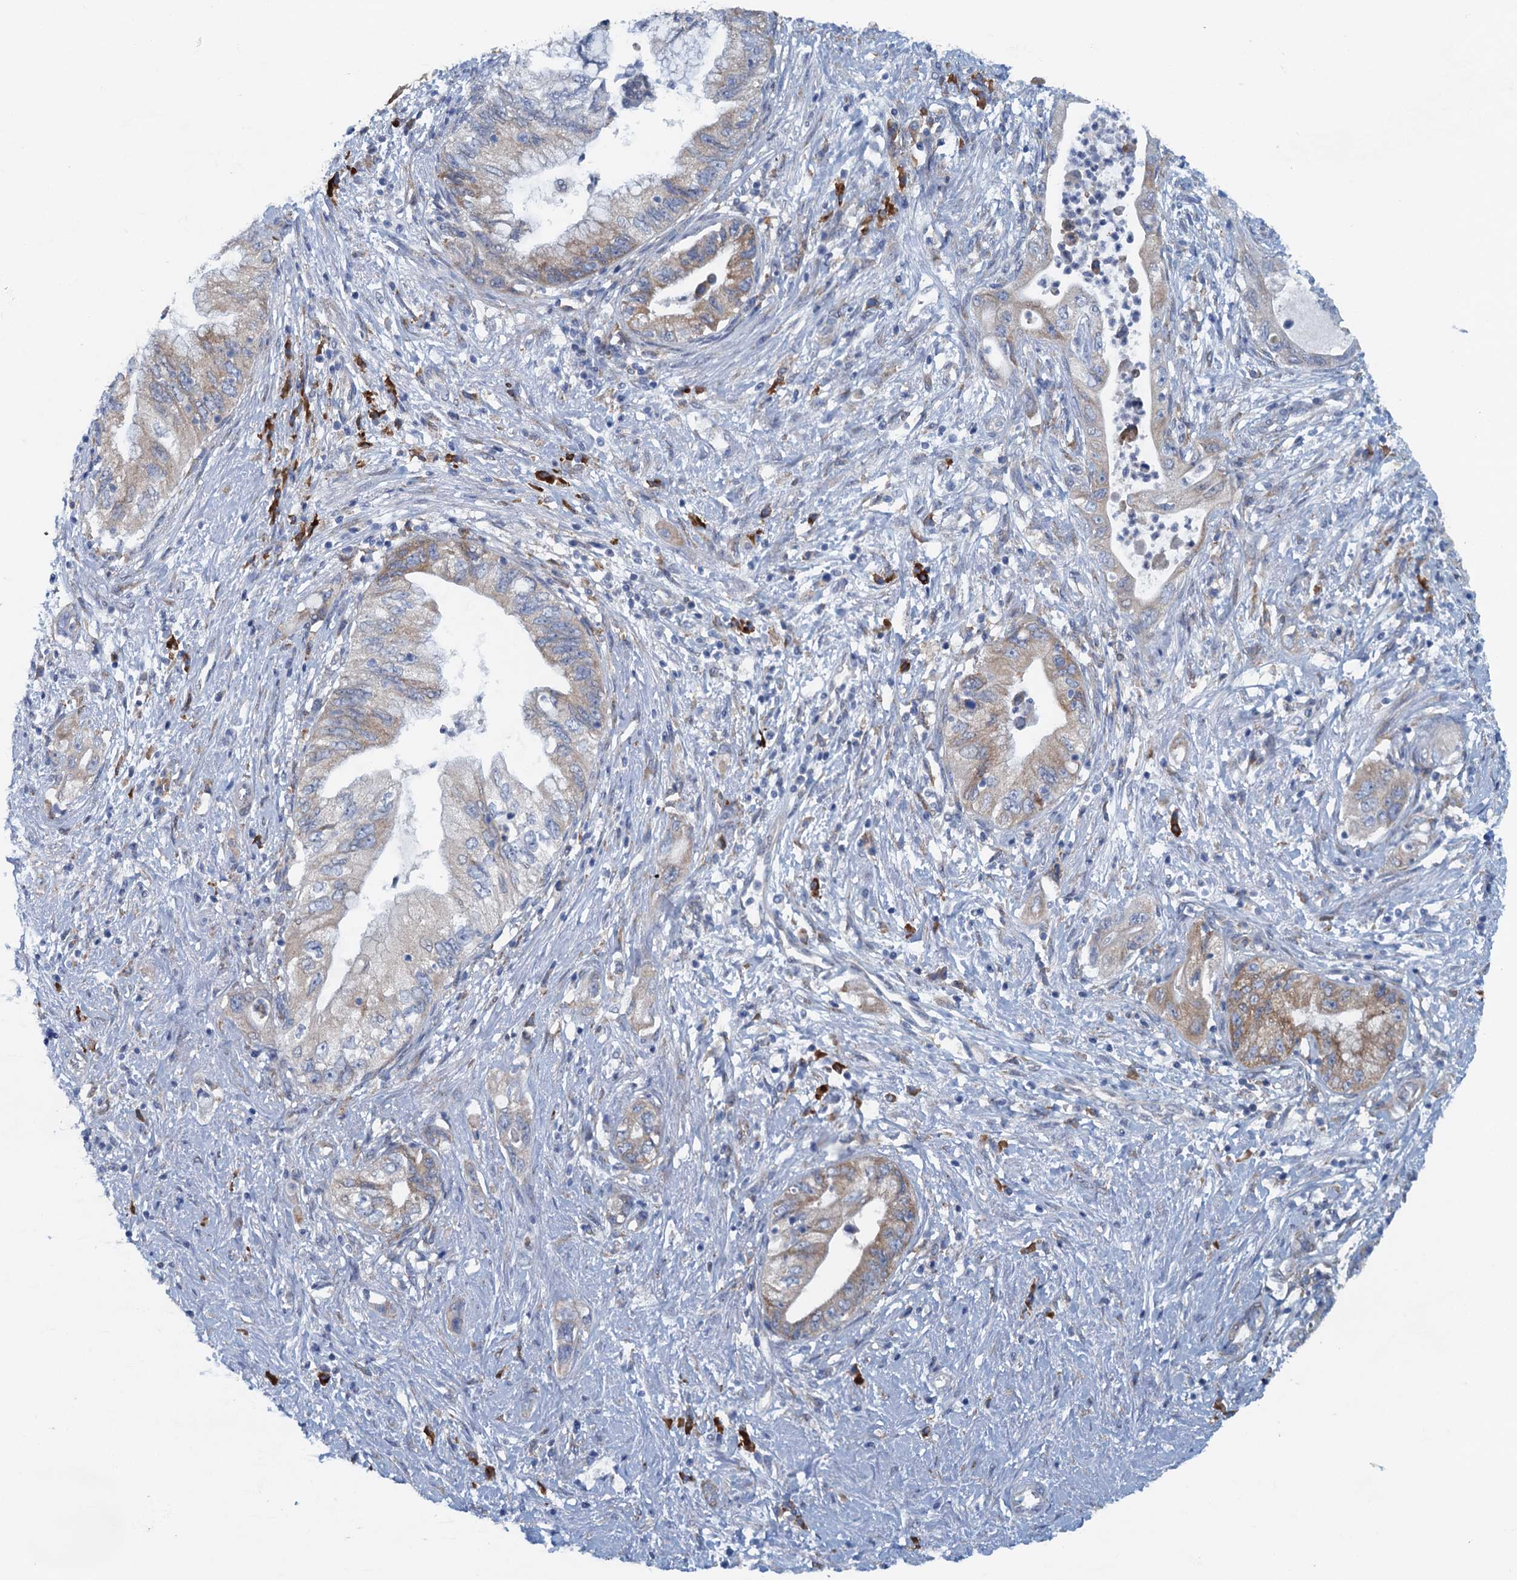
{"staining": {"intensity": "weak", "quantity": "25%-75%", "location": "cytoplasmic/membranous"}, "tissue": "pancreatic cancer", "cell_type": "Tumor cells", "image_type": "cancer", "snomed": [{"axis": "morphology", "description": "Adenocarcinoma, NOS"}, {"axis": "topography", "description": "Pancreas"}], "caption": "A photomicrograph of human pancreatic cancer stained for a protein reveals weak cytoplasmic/membranous brown staining in tumor cells.", "gene": "MYDGF", "patient": {"sex": "female", "age": 73}}